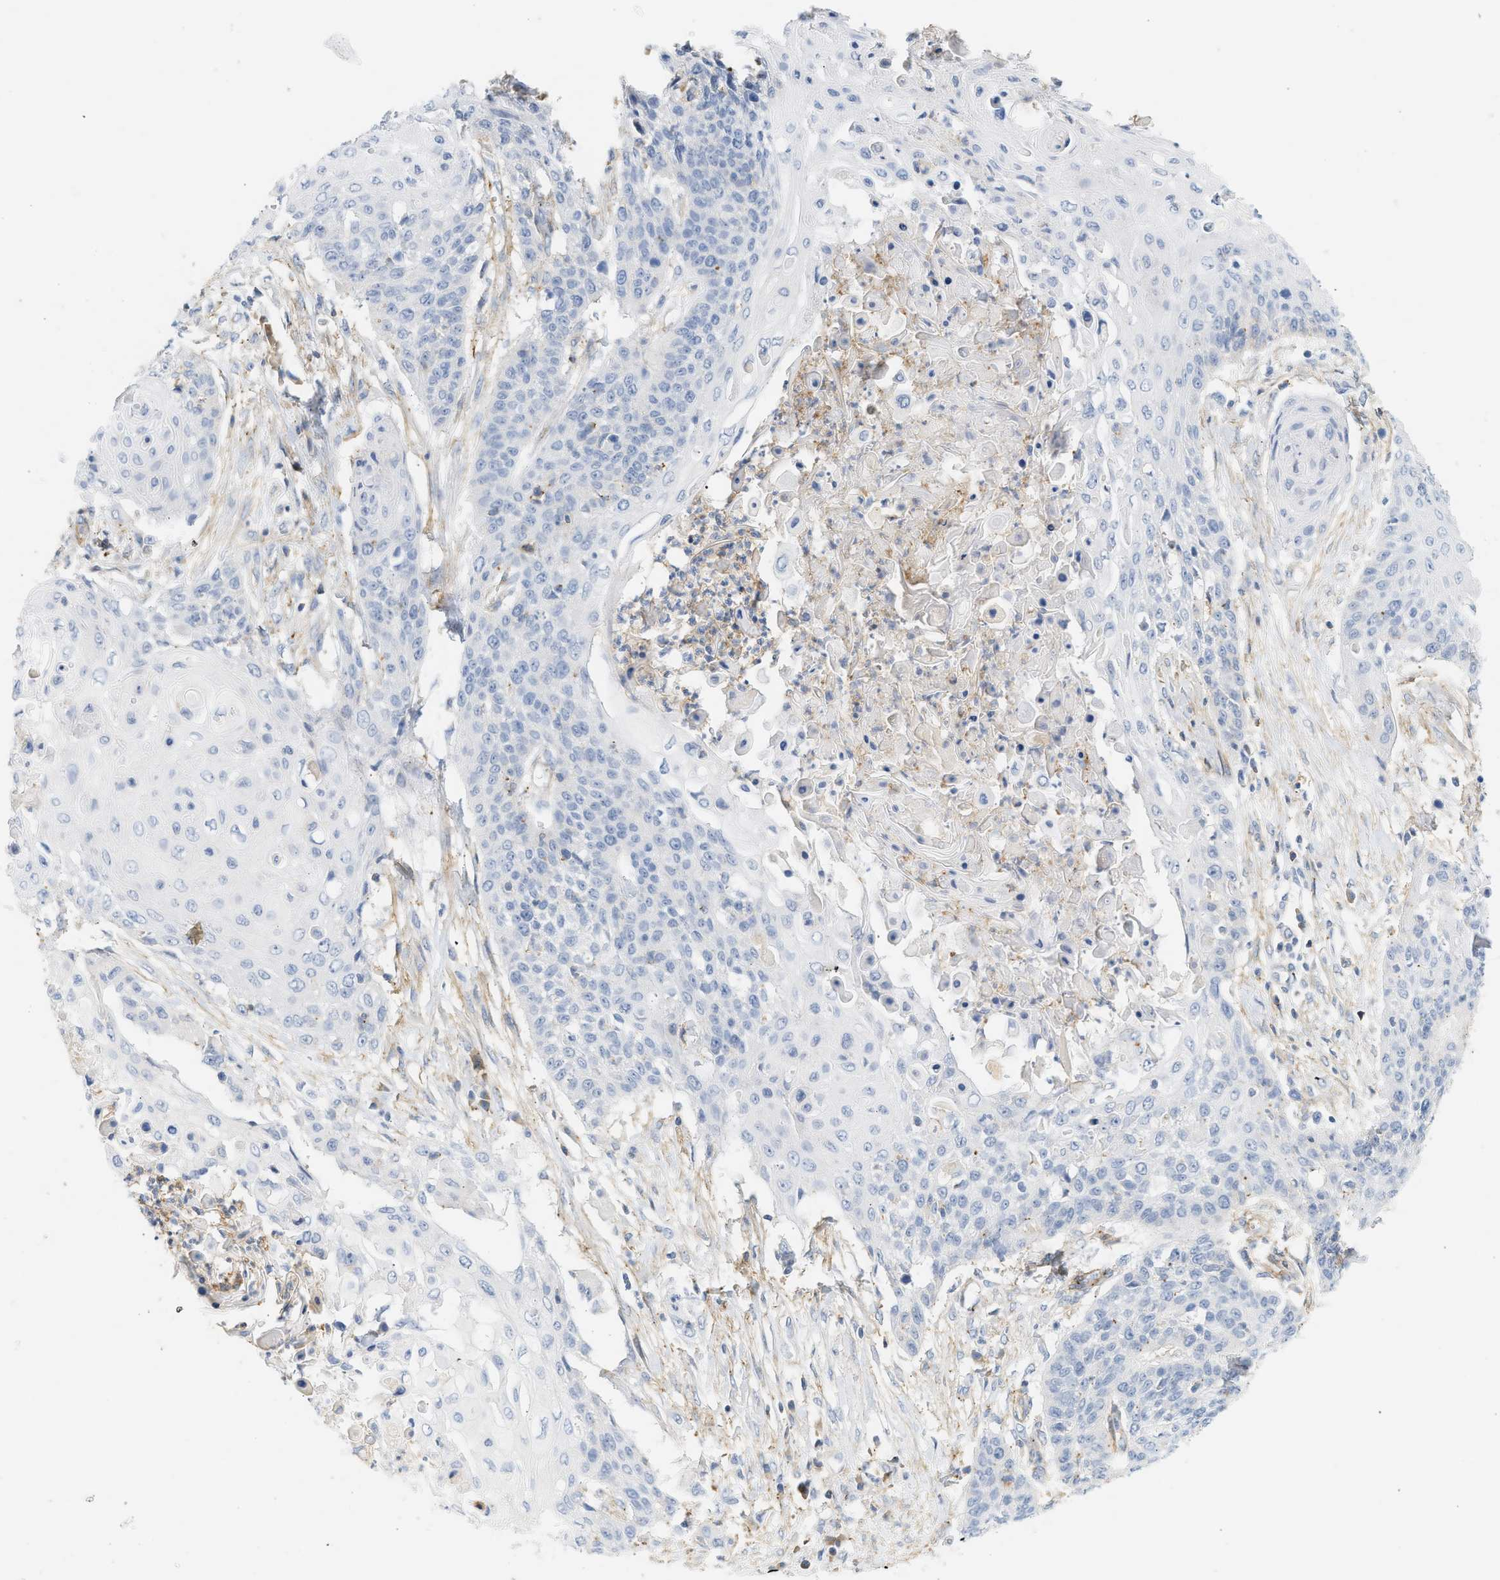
{"staining": {"intensity": "negative", "quantity": "none", "location": "none"}, "tissue": "cervical cancer", "cell_type": "Tumor cells", "image_type": "cancer", "snomed": [{"axis": "morphology", "description": "Squamous cell carcinoma, NOS"}, {"axis": "topography", "description": "Cervix"}], "caption": "Tumor cells are negative for brown protein staining in cervical squamous cell carcinoma.", "gene": "BVES", "patient": {"sex": "female", "age": 39}}